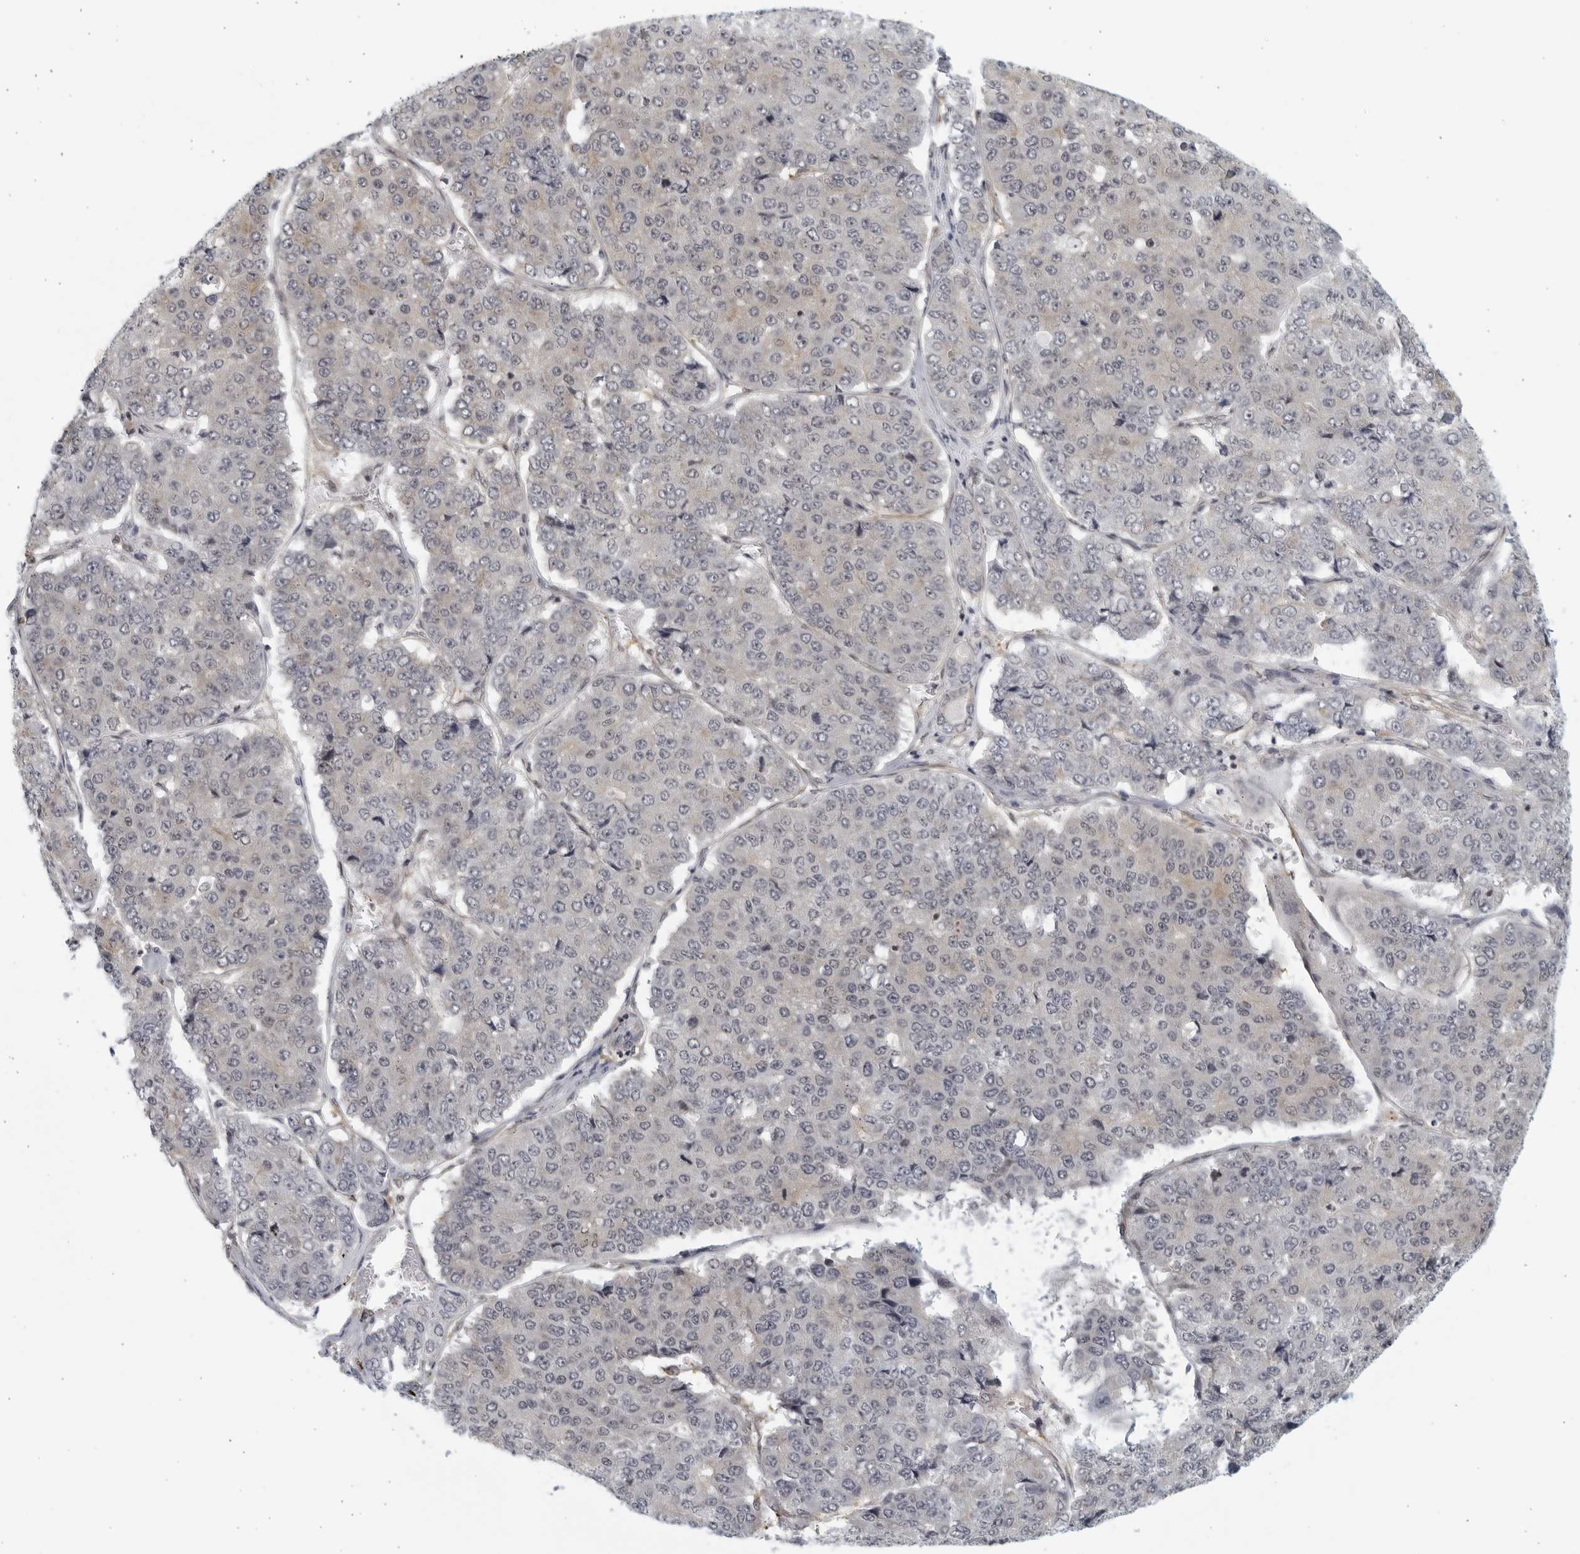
{"staining": {"intensity": "weak", "quantity": "<25%", "location": "cytoplasmic/membranous"}, "tissue": "pancreatic cancer", "cell_type": "Tumor cells", "image_type": "cancer", "snomed": [{"axis": "morphology", "description": "Adenocarcinoma, NOS"}, {"axis": "topography", "description": "Pancreas"}], "caption": "The photomicrograph reveals no staining of tumor cells in pancreatic cancer. (Immunohistochemistry, brightfield microscopy, high magnification).", "gene": "SERTAD4", "patient": {"sex": "male", "age": 50}}